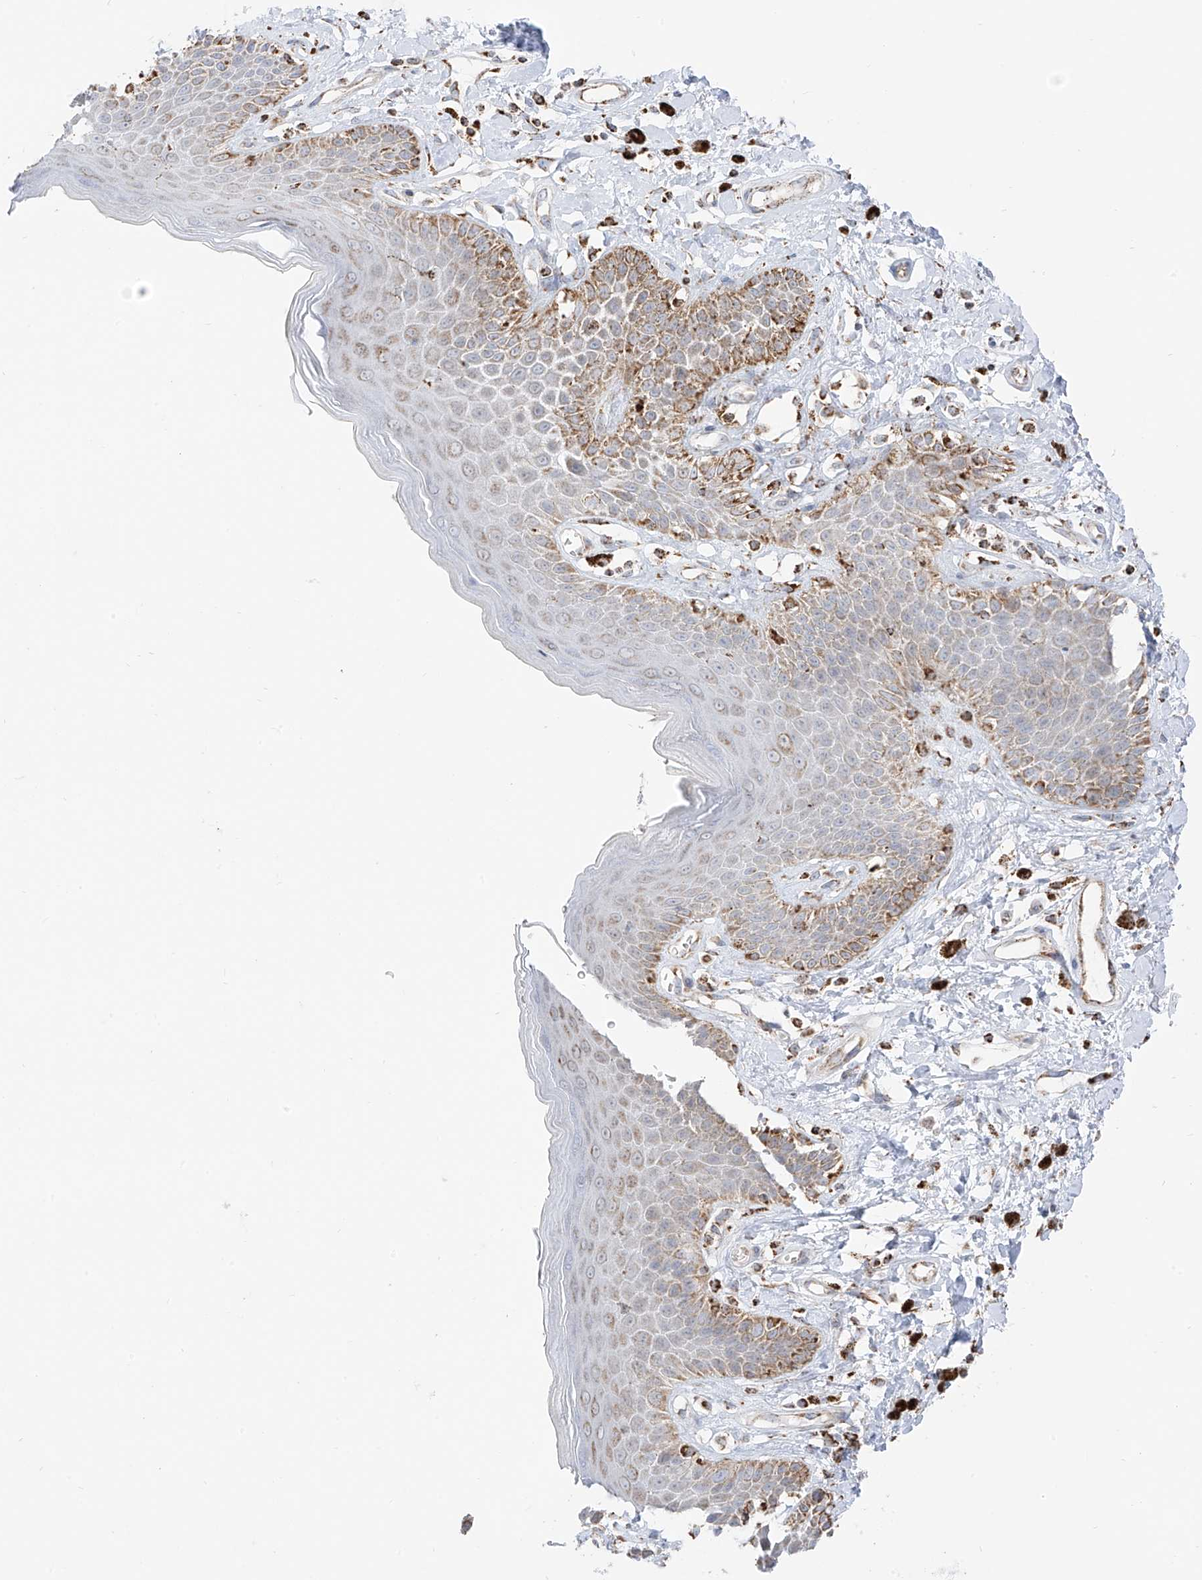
{"staining": {"intensity": "moderate", "quantity": ">75%", "location": "cytoplasmic/membranous"}, "tissue": "skin", "cell_type": "Epidermal cells", "image_type": "normal", "snomed": [{"axis": "morphology", "description": "Normal tissue, NOS"}, {"axis": "topography", "description": "Anal"}], "caption": "Moderate cytoplasmic/membranous protein positivity is present in about >75% of epidermal cells in skin.", "gene": "ETHE1", "patient": {"sex": "female", "age": 78}}